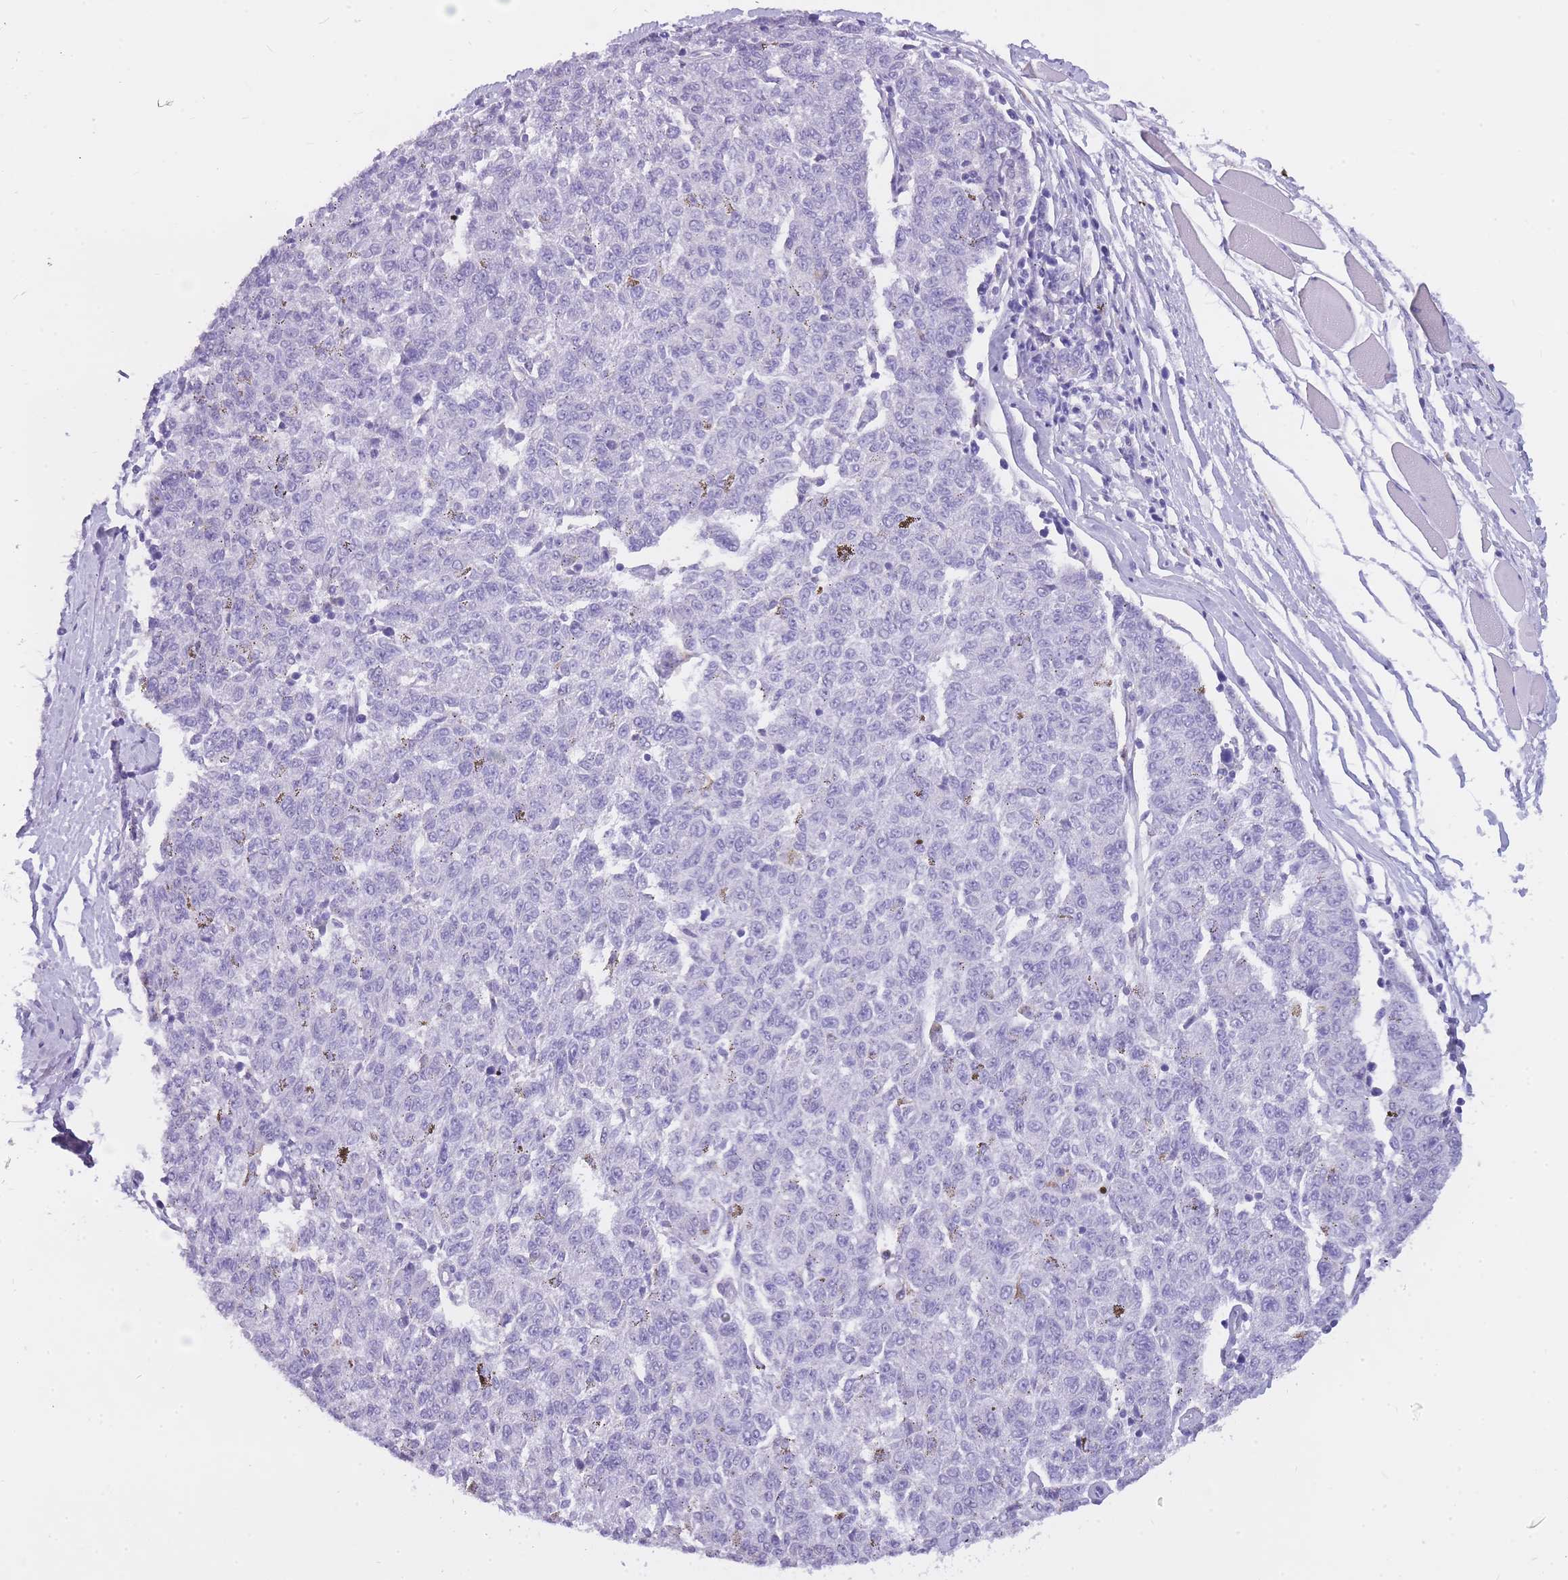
{"staining": {"intensity": "negative", "quantity": "none", "location": "none"}, "tissue": "melanoma", "cell_type": "Tumor cells", "image_type": "cancer", "snomed": [{"axis": "morphology", "description": "Malignant melanoma, NOS"}, {"axis": "topography", "description": "Skin"}], "caption": "Immunohistochemical staining of malignant melanoma shows no significant staining in tumor cells. (DAB (3,3'-diaminobenzidine) immunohistochemistry (IHC) with hematoxylin counter stain).", "gene": "ZNF662", "patient": {"sex": "female", "age": 72}}